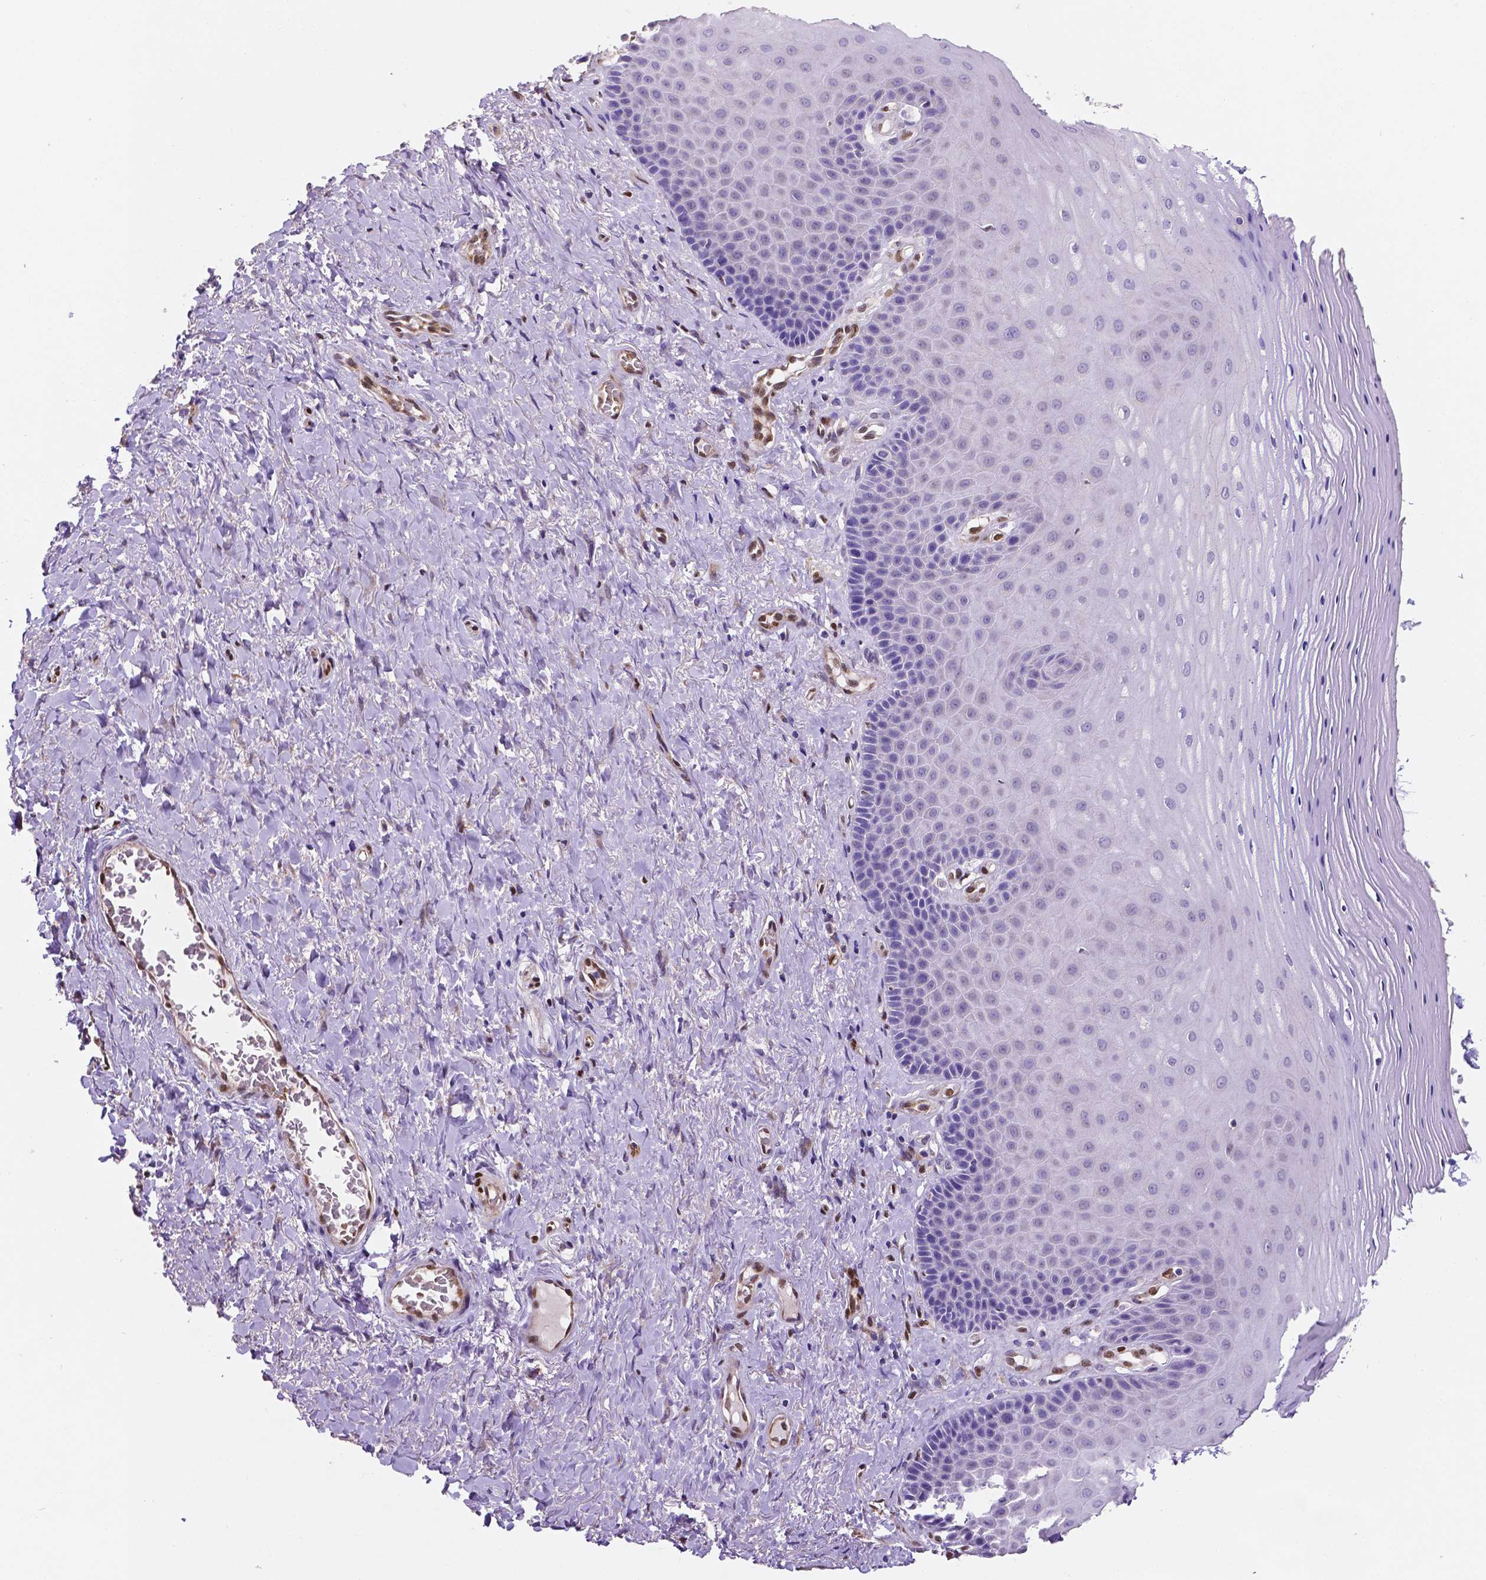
{"staining": {"intensity": "negative", "quantity": "none", "location": "none"}, "tissue": "vagina", "cell_type": "Squamous epithelial cells", "image_type": "normal", "snomed": [{"axis": "morphology", "description": "Normal tissue, NOS"}, {"axis": "topography", "description": "Vagina"}], "caption": "Immunohistochemistry of benign human vagina displays no staining in squamous epithelial cells.", "gene": "MEF2C", "patient": {"sex": "female", "age": 83}}